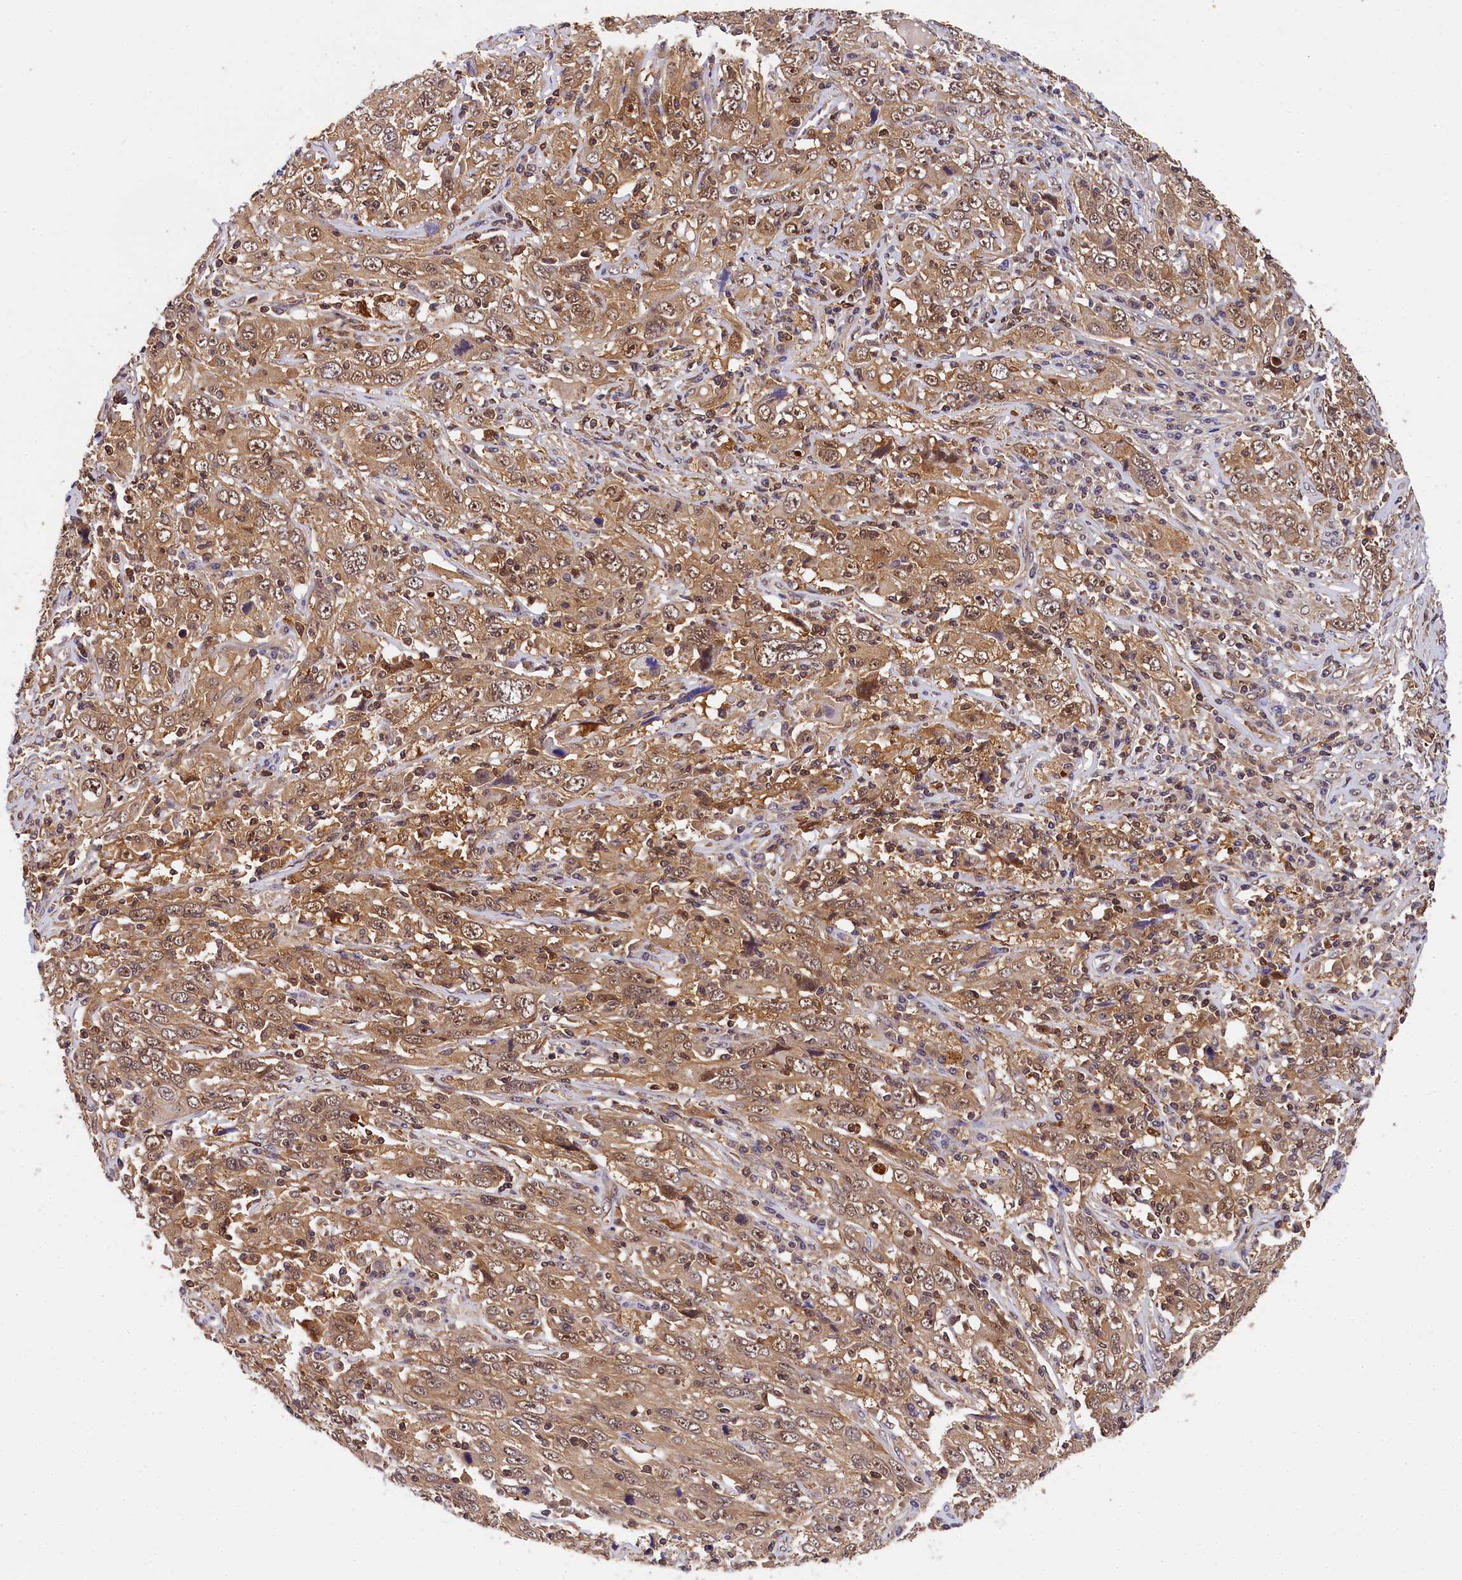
{"staining": {"intensity": "moderate", "quantity": ">75%", "location": "cytoplasmic/membranous,nuclear"}, "tissue": "cervical cancer", "cell_type": "Tumor cells", "image_type": "cancer", "snomed": [{"axis": "morphology", "description": "Squamous cell carcinoma, NOS"}, {"axis": "topography", "description": "Cervix"}], "caption": "There is medium levels of moderate cytoplasmic/membranous and nuclear expression in tumor cells of cervical squamous cell carcinoma, as demonstrated by immunohistochemical staining (brown color).", "gene": "EIF6", "patient": {"sex": "female", "age": 46}}